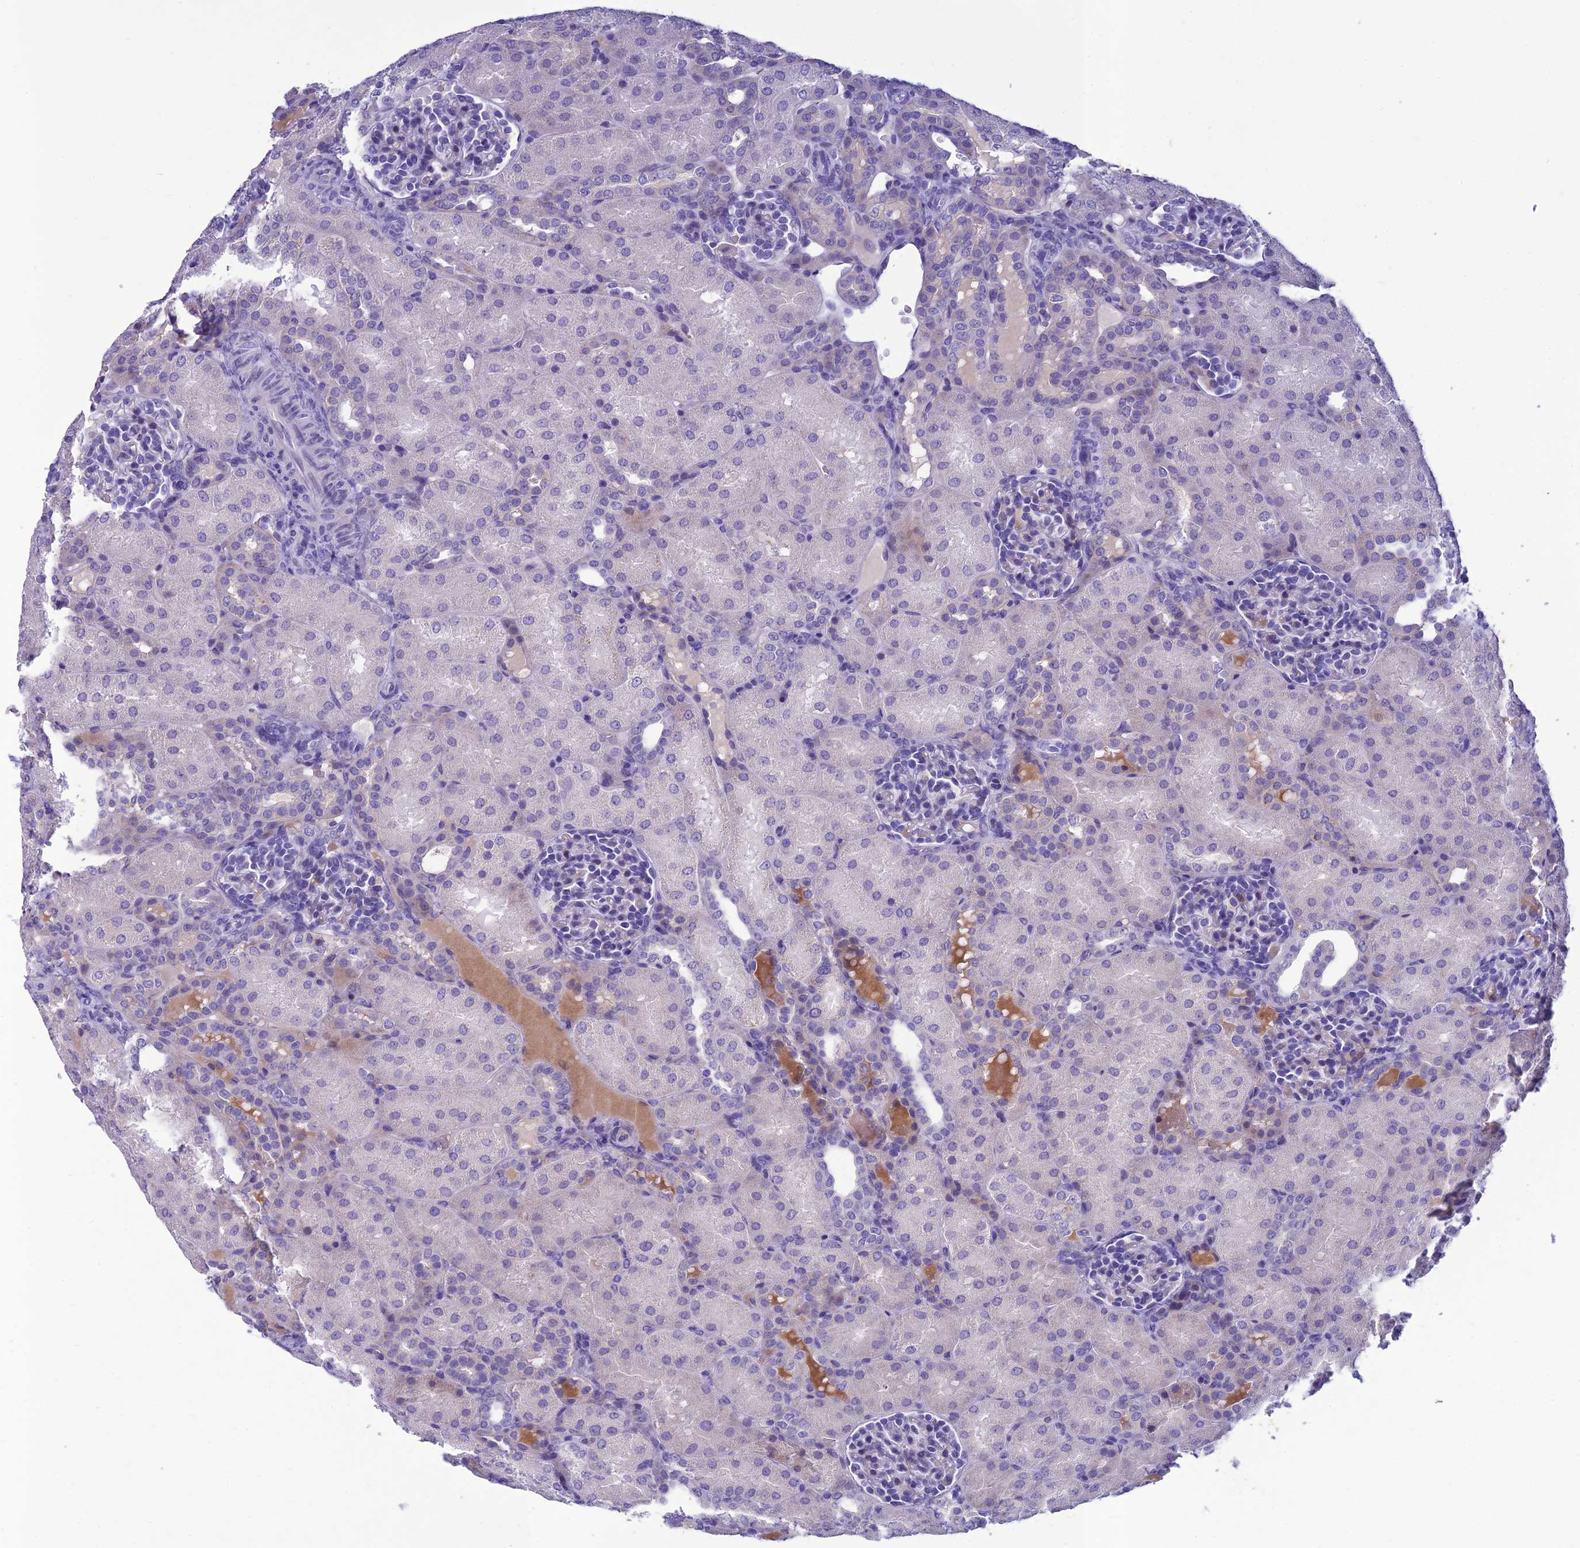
{"staining": {"intensity": "negative", "quantity": "none", "location": "none"}, "tissue": "kidney", "cell_type": "Cells in glomeruli", "image_type": "normal", "snomed": [{"axis": "morphology", "description": "Normal tissue, NOS"}, {"axis": "topography", "description": "Kidney"}], "caption": "This is an immunohistochemistry (IHC) photomicrograph of normal human kidney. There is no positivity in cells in glomeruli.", "gene": "IFT172", "patient": {"sex": "male", "age": 1}}